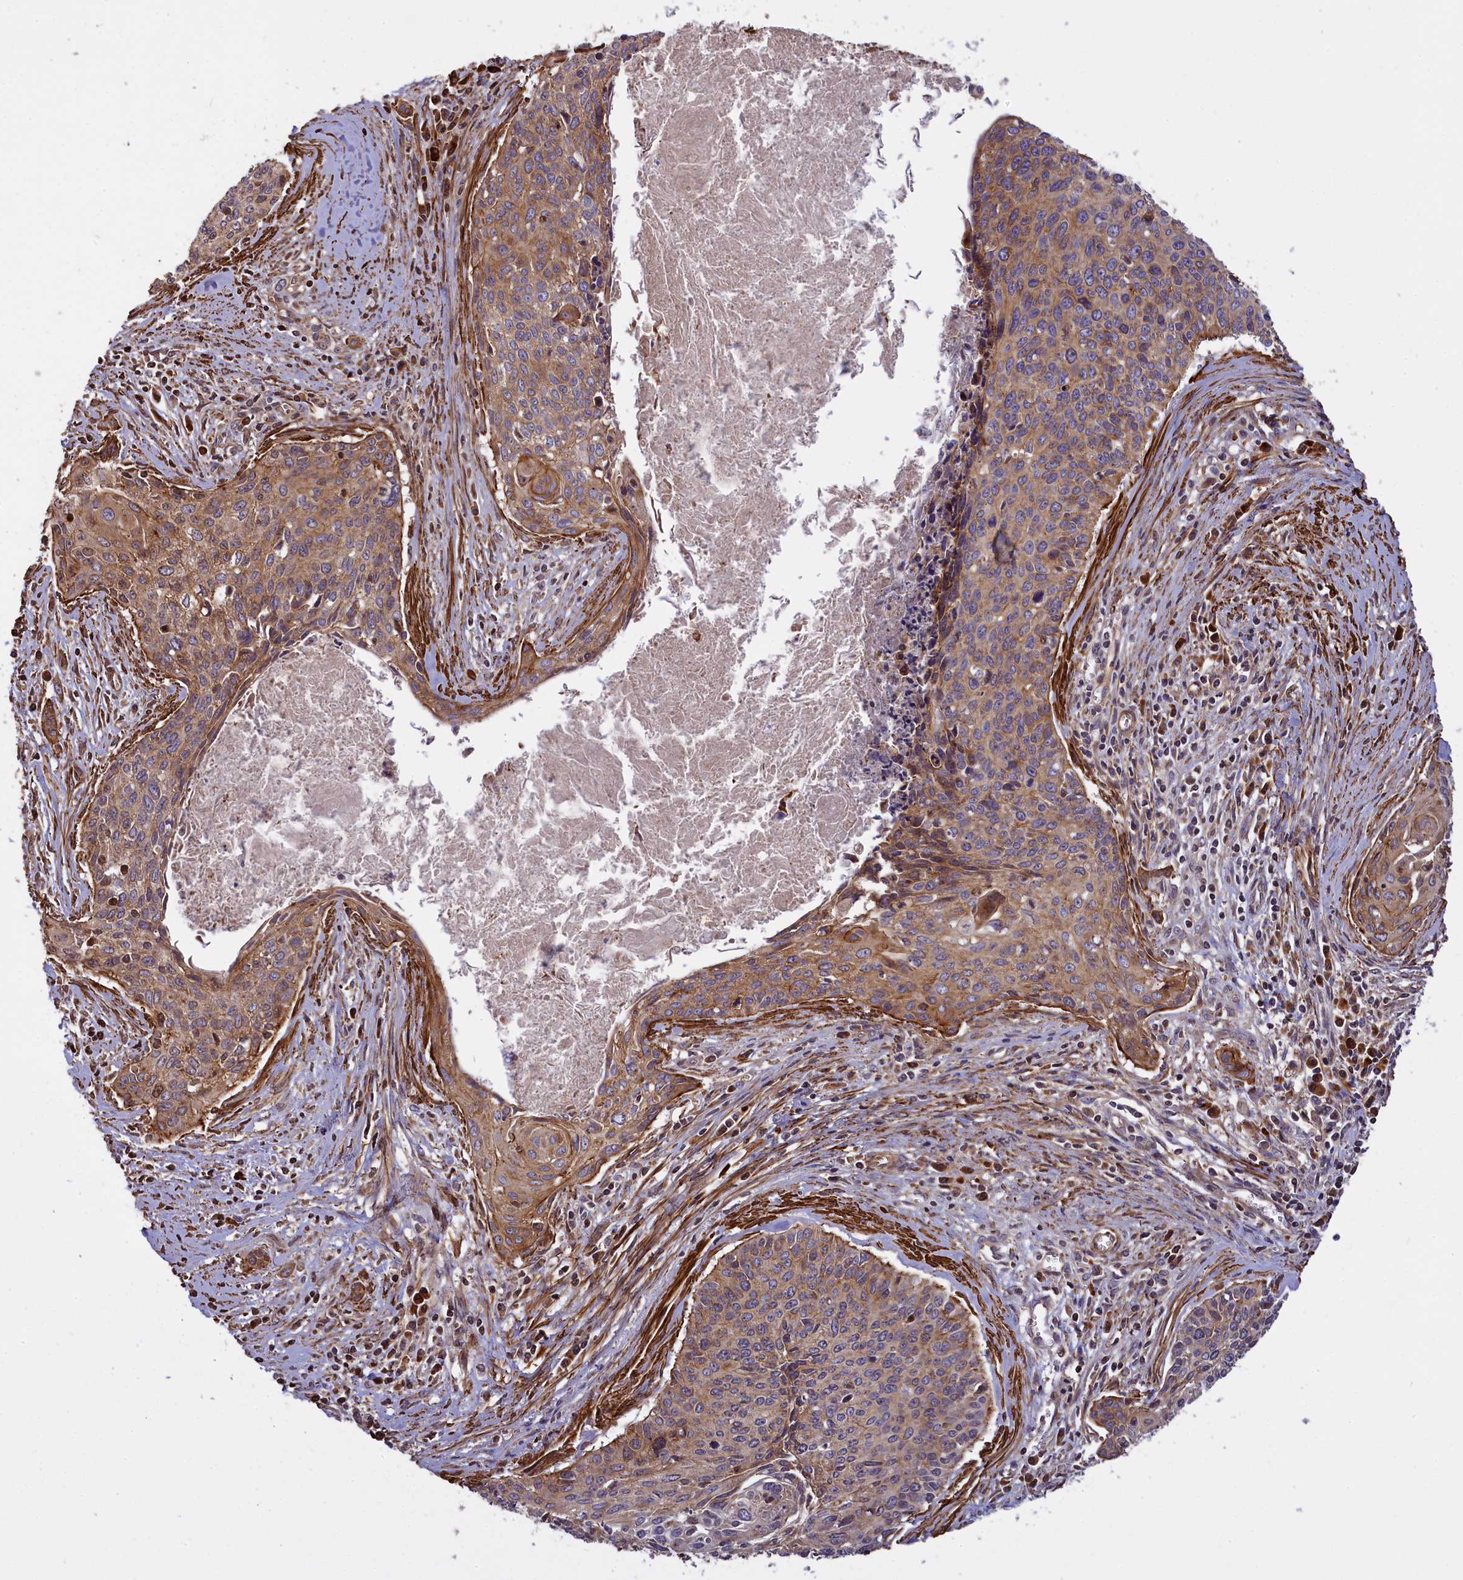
{"staining": {"intensity": "moderate", "quantity": "25%-75%", "location": "cytoplasmic/membranous"}, "tissue": "cervical cancer", "cell_type": "Tumor cells", "image_type": "cancer", "snomed": [{"axis": "morphology", "description": "Squamous cell carcinoma, NOS"}, {"axis": "topography", "description": "Cervix"}], "caption": "DAB immunohistochemical staining of cervical cancer (squamous cell carcinoma) shows moderate cytoplasmic/membranous protein staining in about 25%-75% of tumor cells.", "gene": "FUZ", "patient": {"sex": "female", "age": 55}}